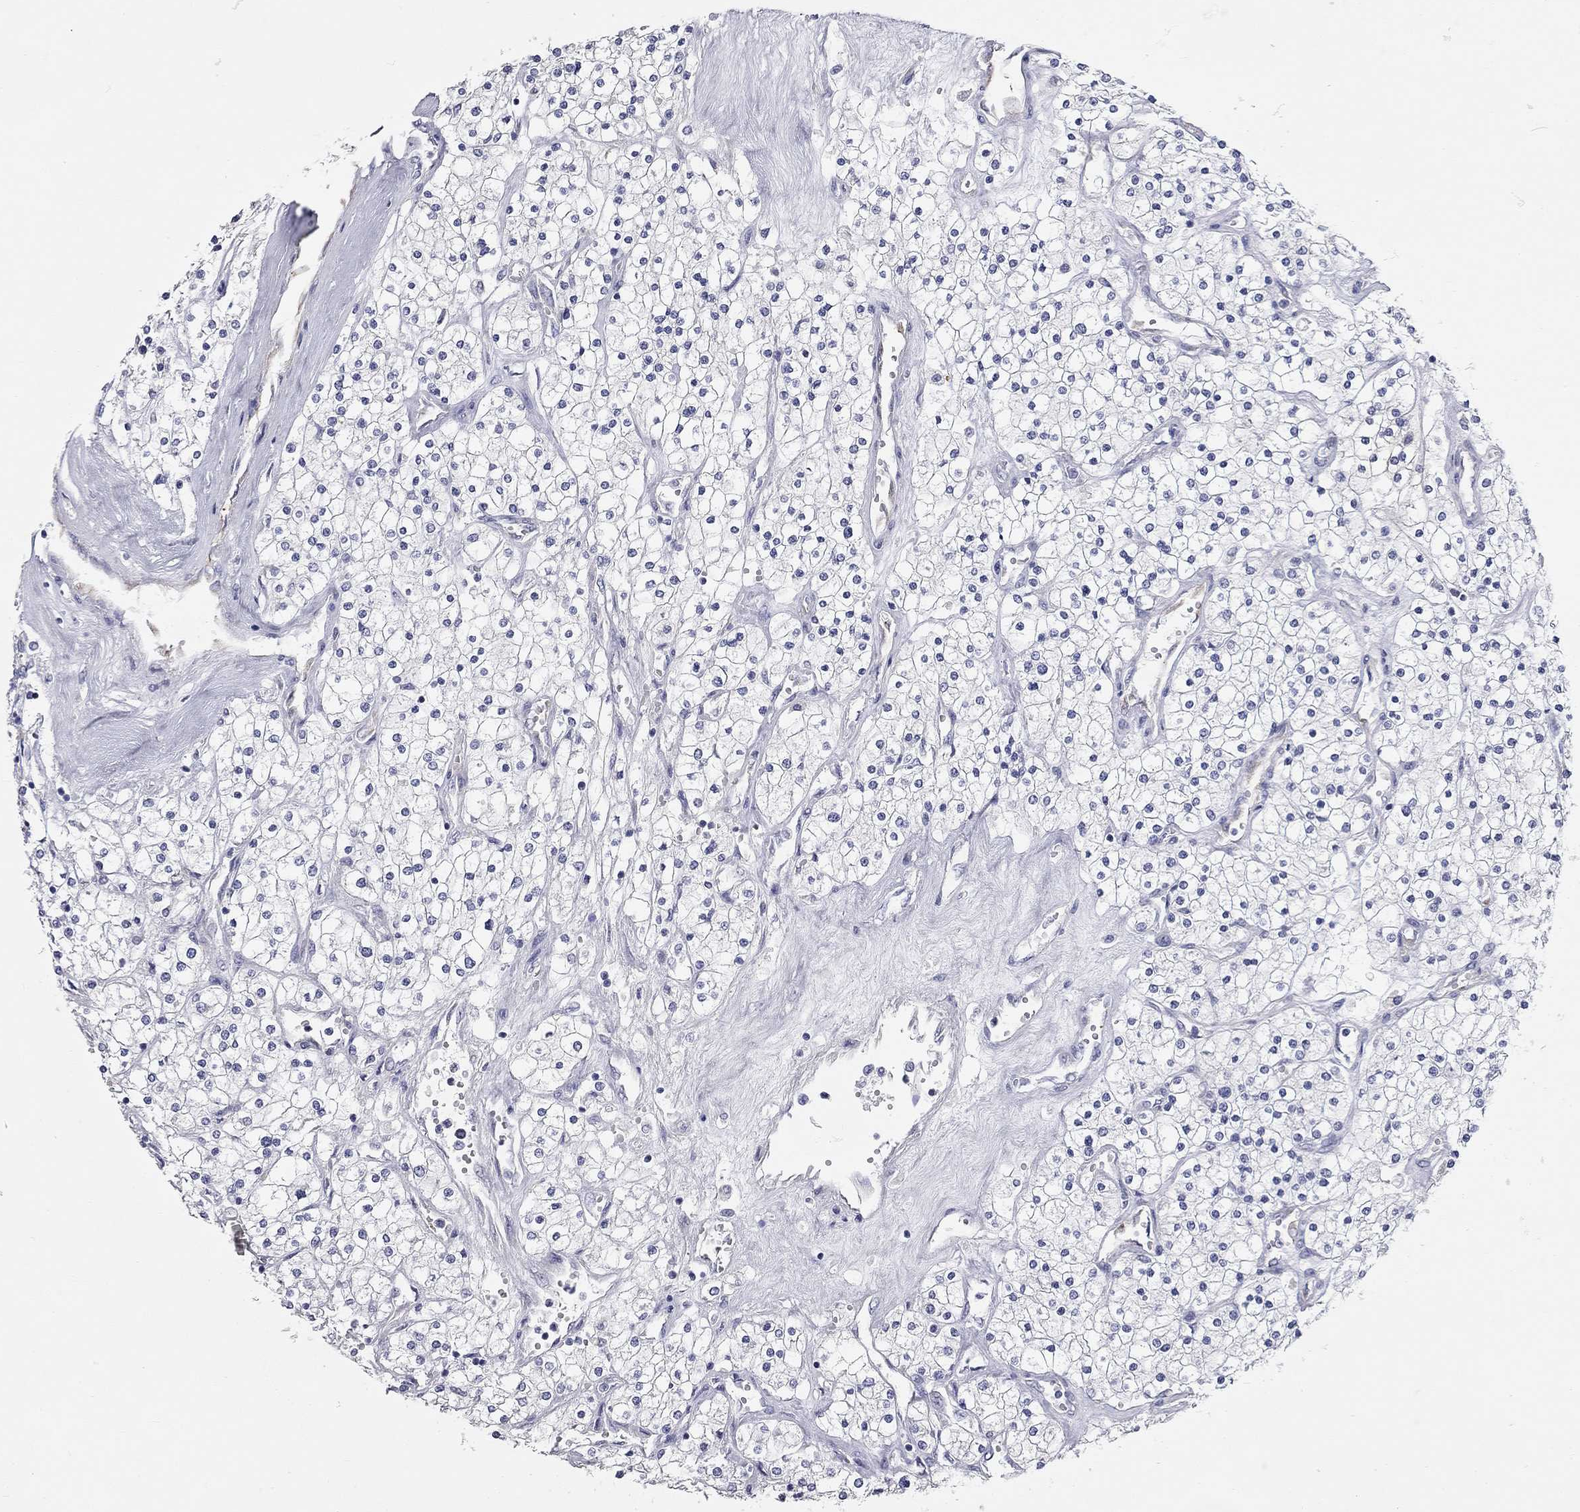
{"staining": {"intensity": "negative", "quantity": "none", "location": "none"}, "tissue": "renal cancer", "cell_type": "Tumor cells", "image_type": "cancer", "snomed": [{"axis": "morphology", "description": "Adenocarcinoma, NOS"}, {"axis": "topography", "description": "Kidney"}], "caption": "Renal cancer (adenocarcinoma) was stained to show a protein in brown. There is no significant expression in tumor cells. (Stains: DAB immunohistochemistry with hematoxylin counter stain, Microscopy: brightfield microscopy at high magnification).", "gene": "XAGE2", "patient": {"sex": "male", "age": 80}}